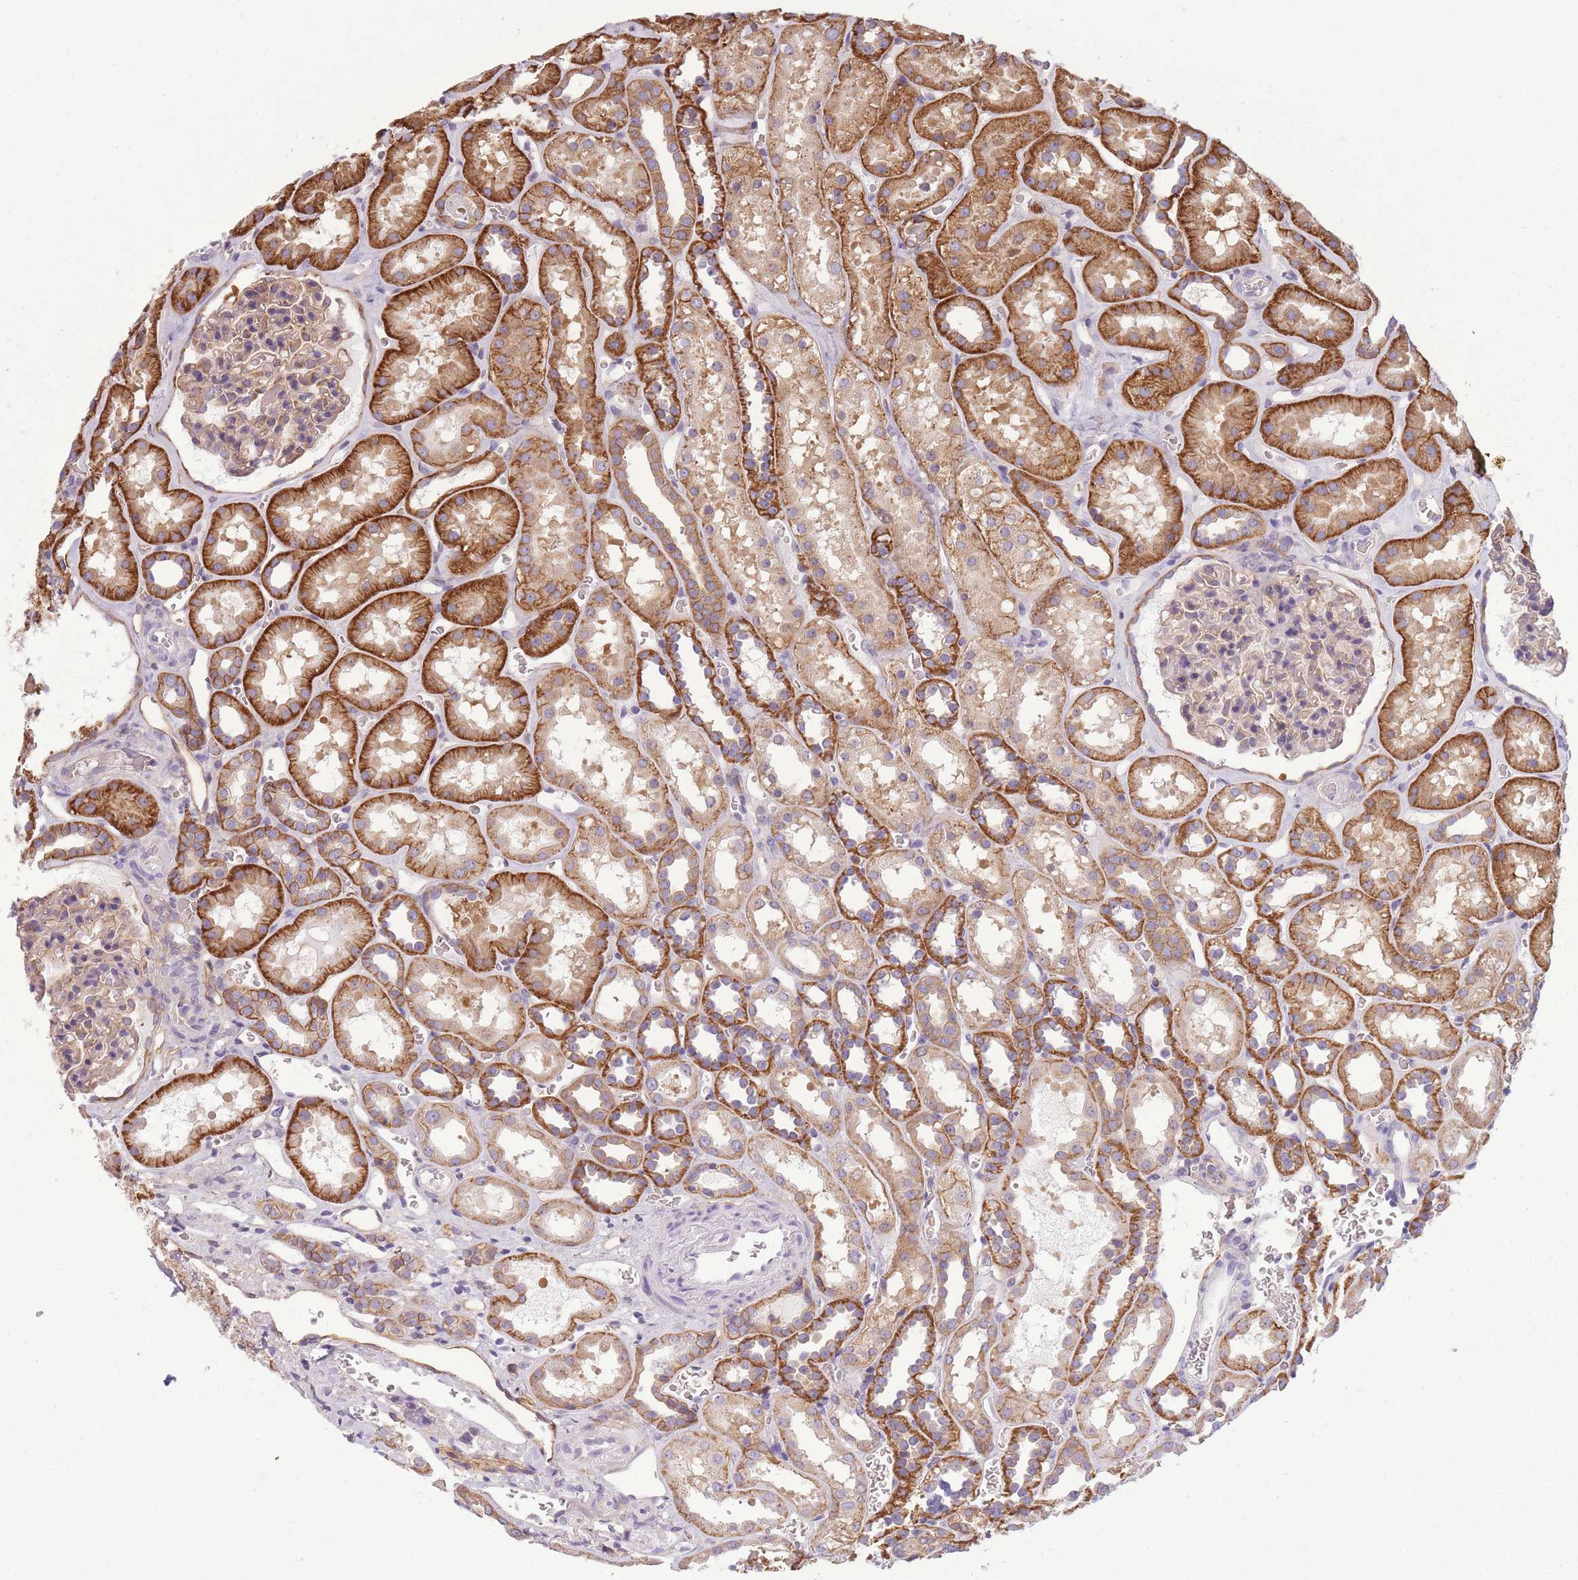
{"staining": {"intensity": "weak", "quantity": "25%-75%", "location": "cytoplasmic/membranous"}, "tissue": "kidney", "cell_type": "Cells in glomeruli", "image_type": "normal", "snomed": [{"axis": "morphology", "description": "Normal tissue, NOS"}, {"axis": "topography", "description": "Kidney"}], "caption": "An immunohistochemistry photomicrograph of unremarkable tissue is shown. Protein staining in brown labels weak cytoplasmic/membranous positivity in kidney within cells in glomeruli. (Brightfield microscopy of DAB IHC at high magnification).", "gene": "ADD1", "patient": {"sex": "female", "age": 41}}